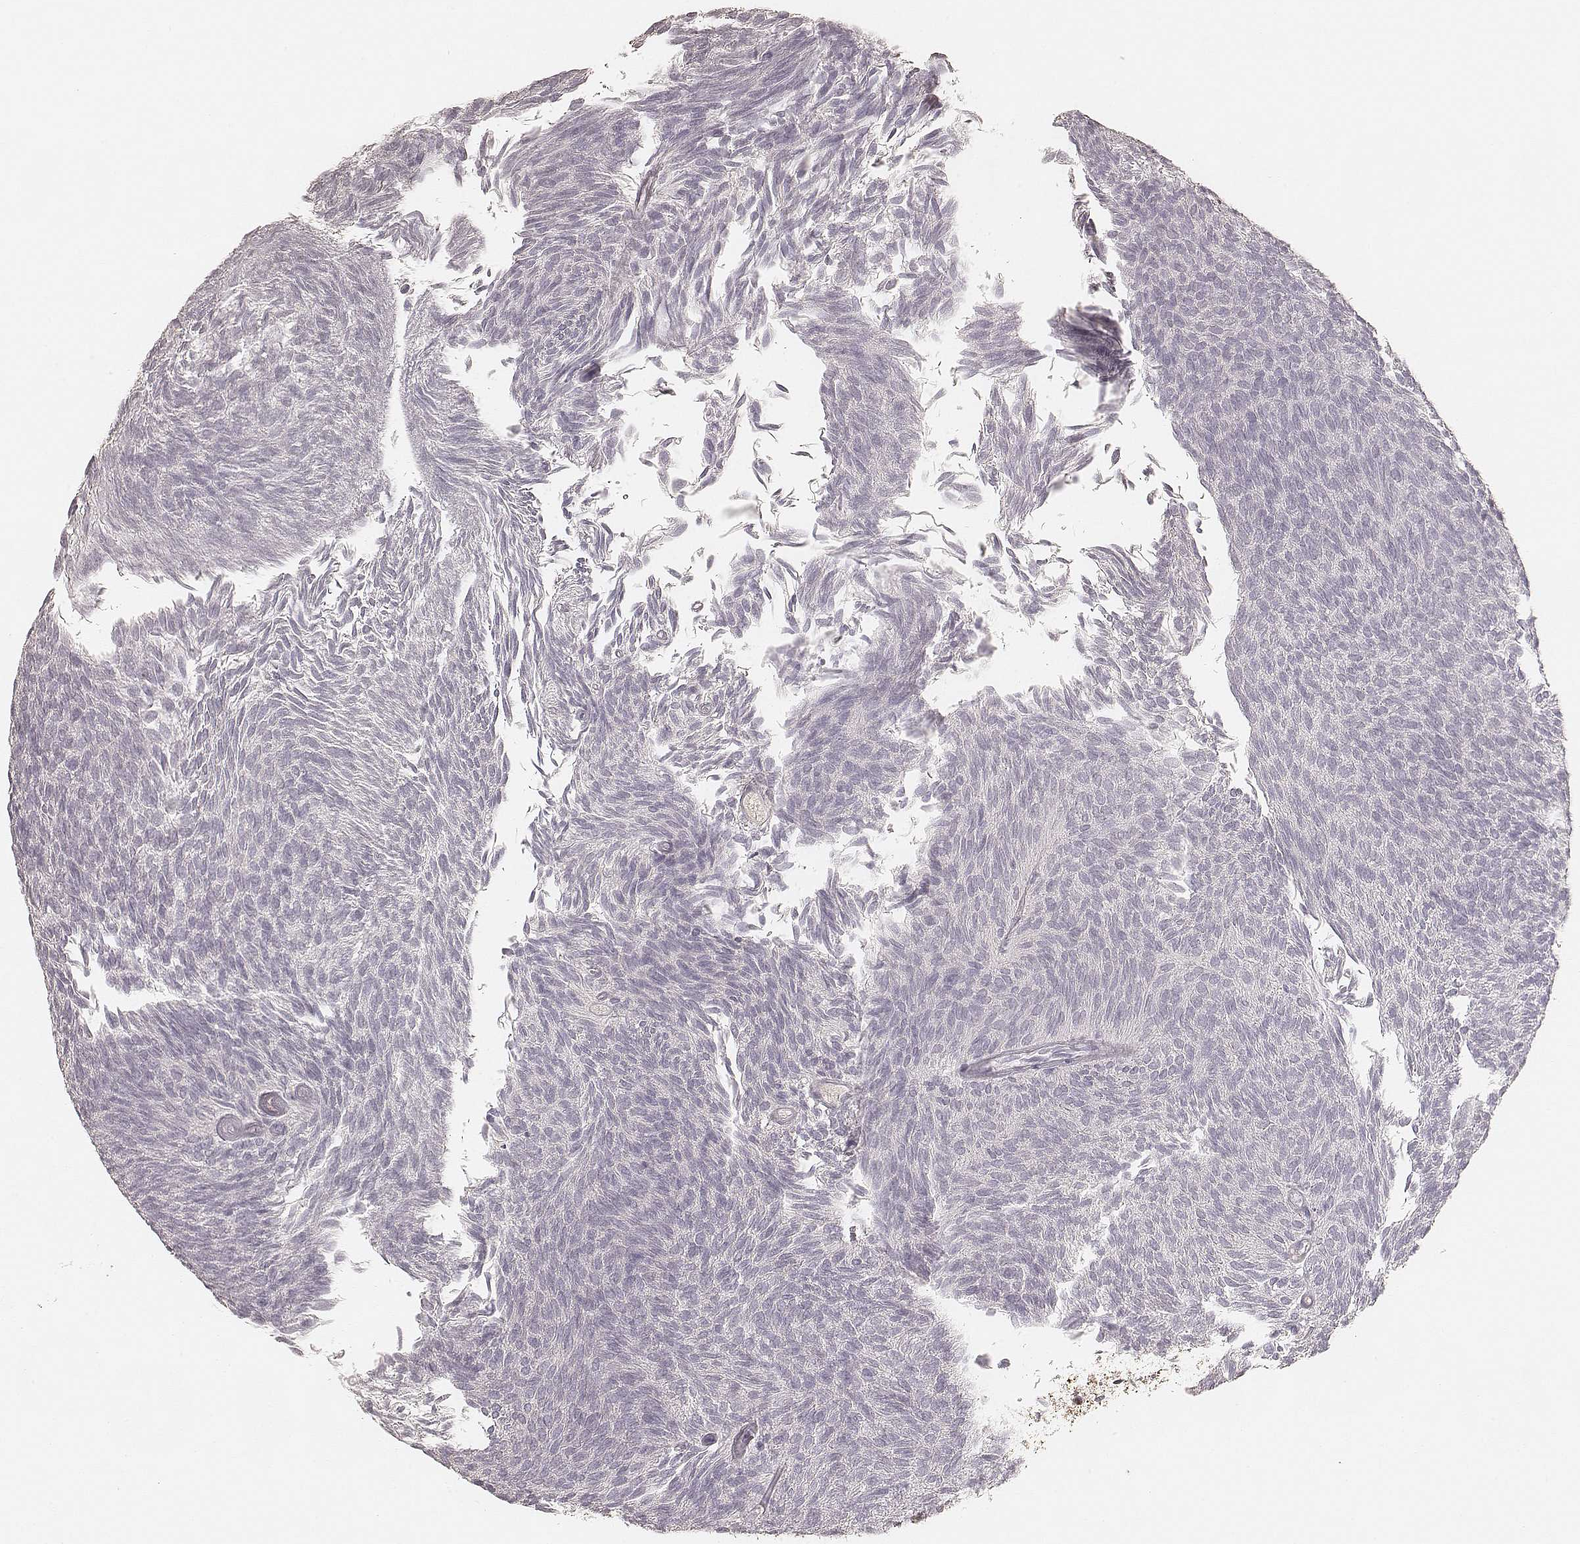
{"staining": {"intensity": "negative", "quantity": "none", "location": "none"}, "tissue": "urothelial cancer", "cell_type": "Tumor cells", "image_type": "cancer", "snomed": [{"axis": "morphology", "description": "Urothelial carcinoma, Low grade"}, {"axis": "topography", "description": "Urinary bladder"}], "caption": "Tumor cells are negative for protein expression in human low-grade urothelial carcinoma. Nuclei are stained in blue.", "gene": "CS", "patient": {"sex": "male", "age": 77}}